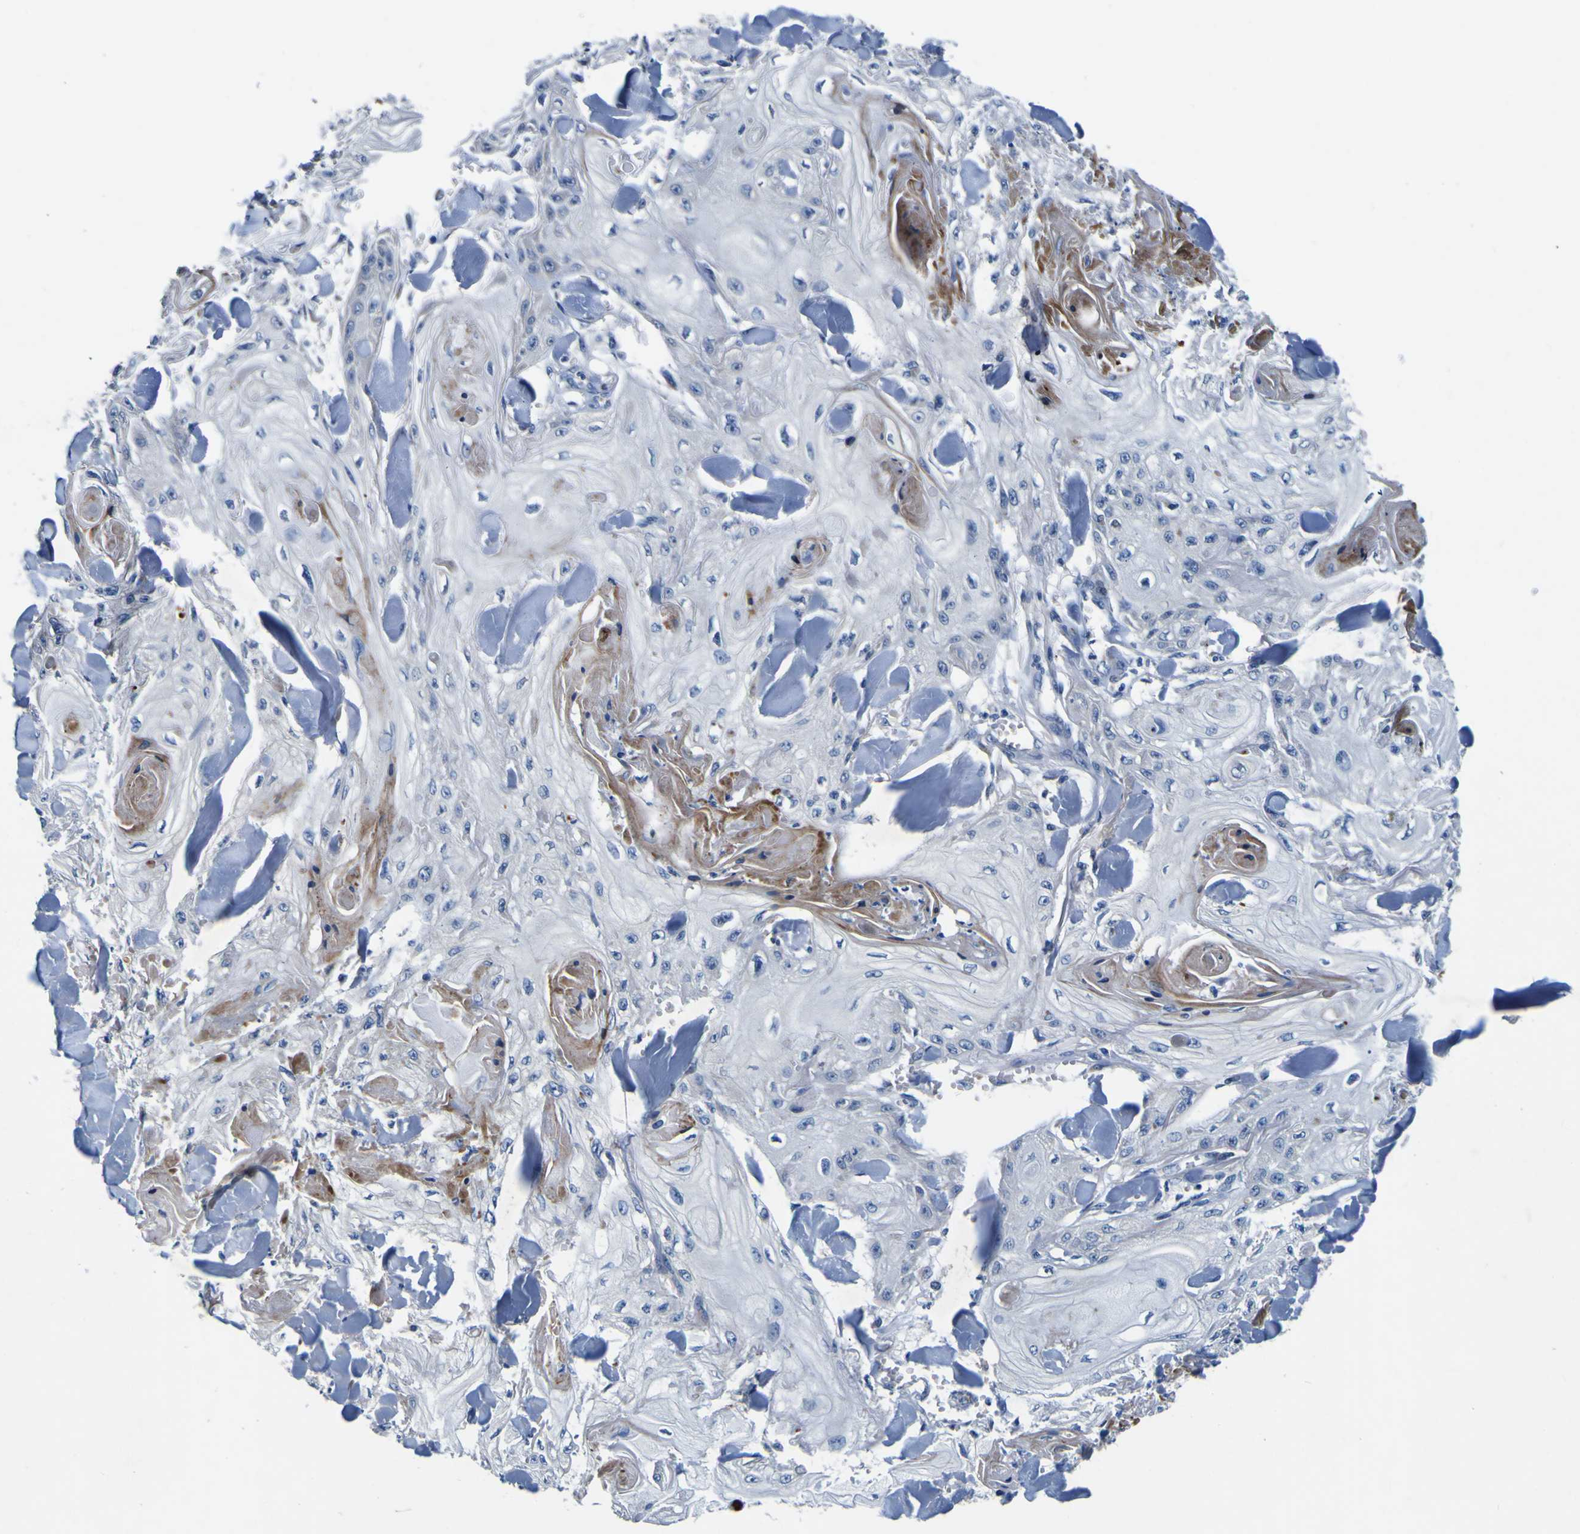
{"staining": {"intensity": "weak", "quantity": "<25%", "location": "cytoplasmic/membranous"}, "tissue": "skin cancer", "cell_type": "Tumor cells", "image_type": "cancer", "snomed": [{"axis": "morphology", "description": "Squamous cell carcinoma, NOS"}, {"axis": "topography", "description": "Skin"}], "caption": "High power microscopy photomicrograph of an IHC histopathology image of skin cancer (squamous cell carcinoma), revealing no significant expression in tumor cells. (Brightfield microscopy of DAB (3,3'-diaminobenzidine) IHC at high magnification).", "gene": "AGAP3", "patient": {"sex": "male", "age": 74}}